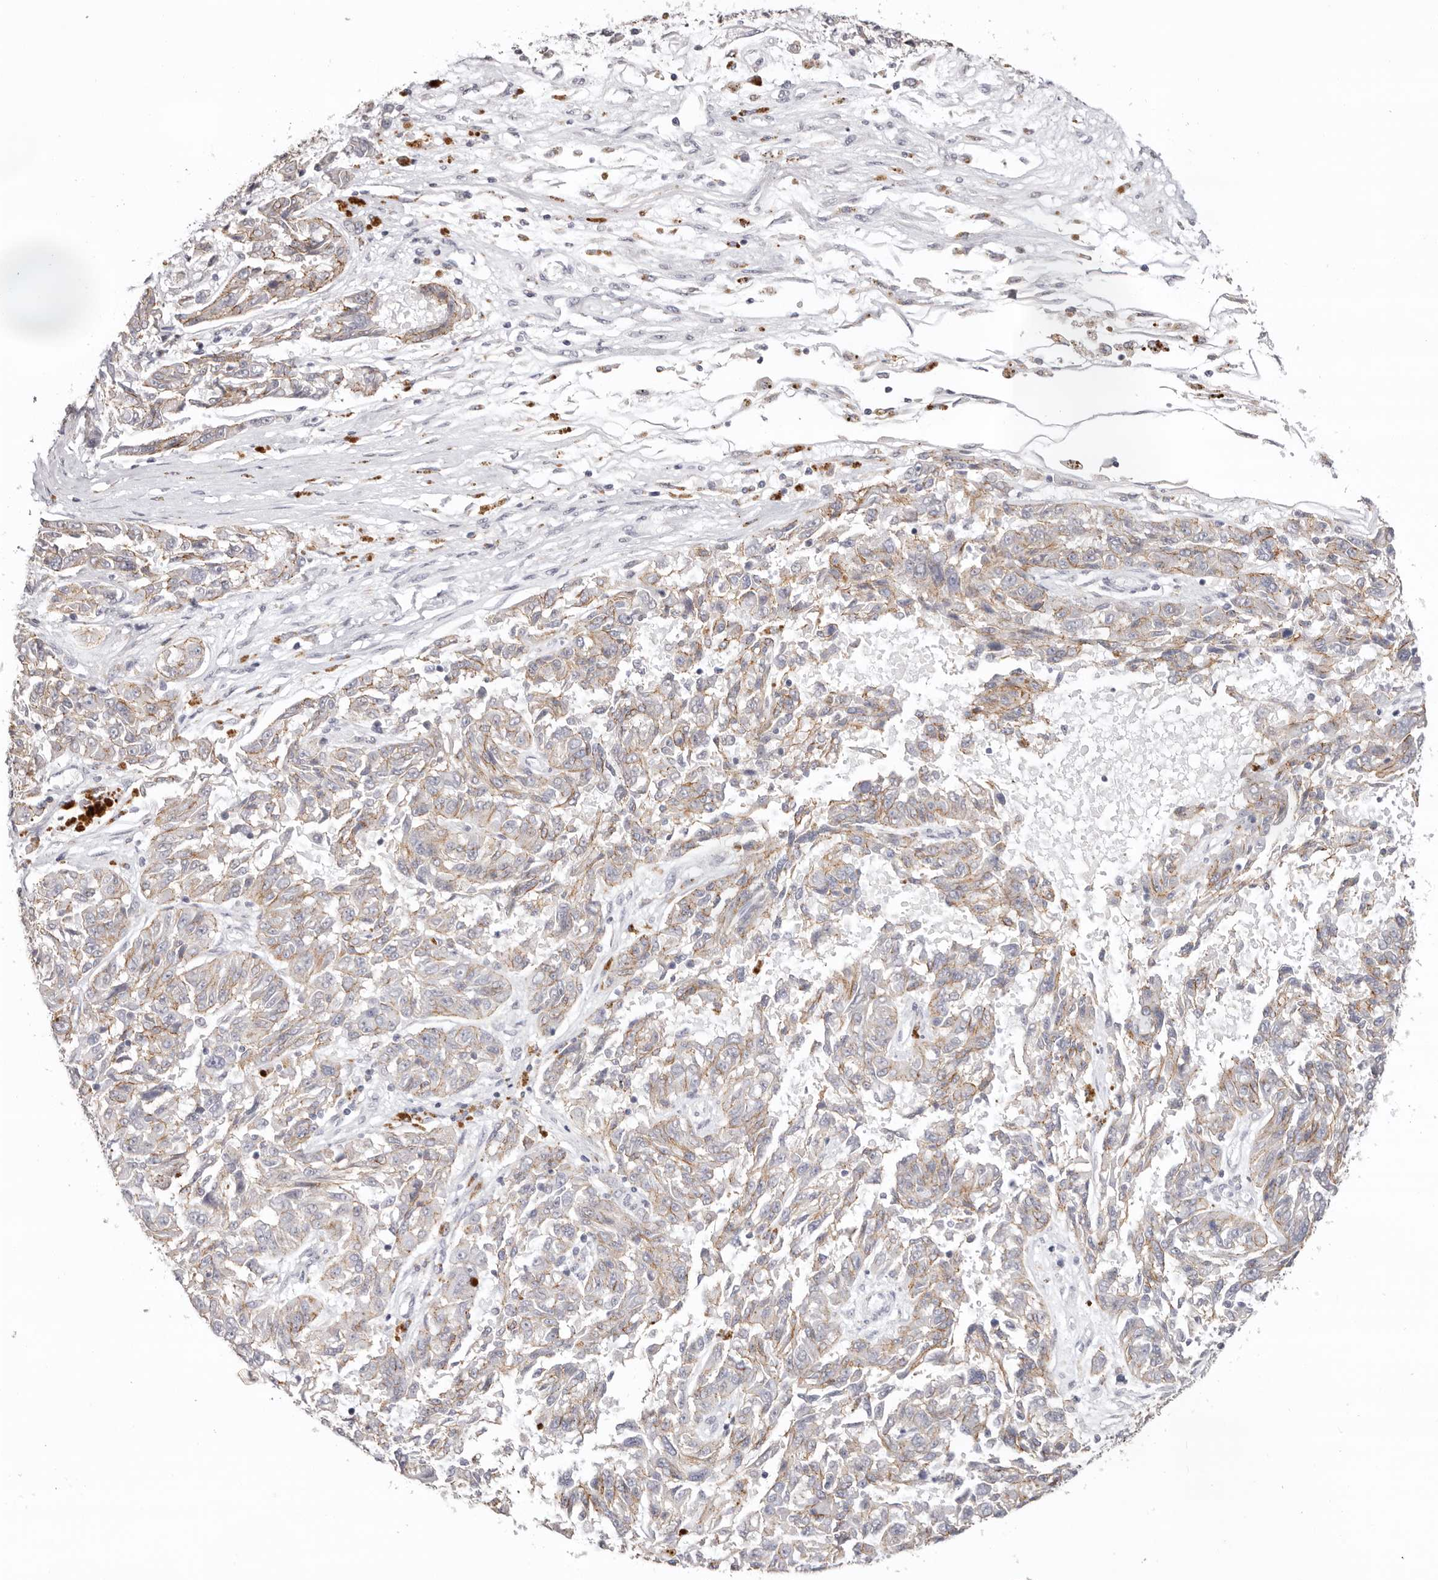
{"staining": {"intensity": "weak", "quantity": ">75%", "location": "cytoplasmic/membranous"}, "tissue": "melanoma", "cell_type": "Tumor cells", "image_type": "cancer", "snomed": [{"axis": "morphology", "description": "Malignant melanoma, NOS"}, {"axis": "topography", "description": "Skin"}], "caption": "Immunohistochemical staining of melanoma exhibits weak cytoplasmic/membranous protein expression in approximately >75% of tumor cells. The protein is stained brown, and the nuclei are stained in blue (DAB (3,3'-diaminobenzidine) IHC with brightfield microscopy, high magnification).", "gene": "PCDHB6", "patient": {"sex": "male", "age": 53}}